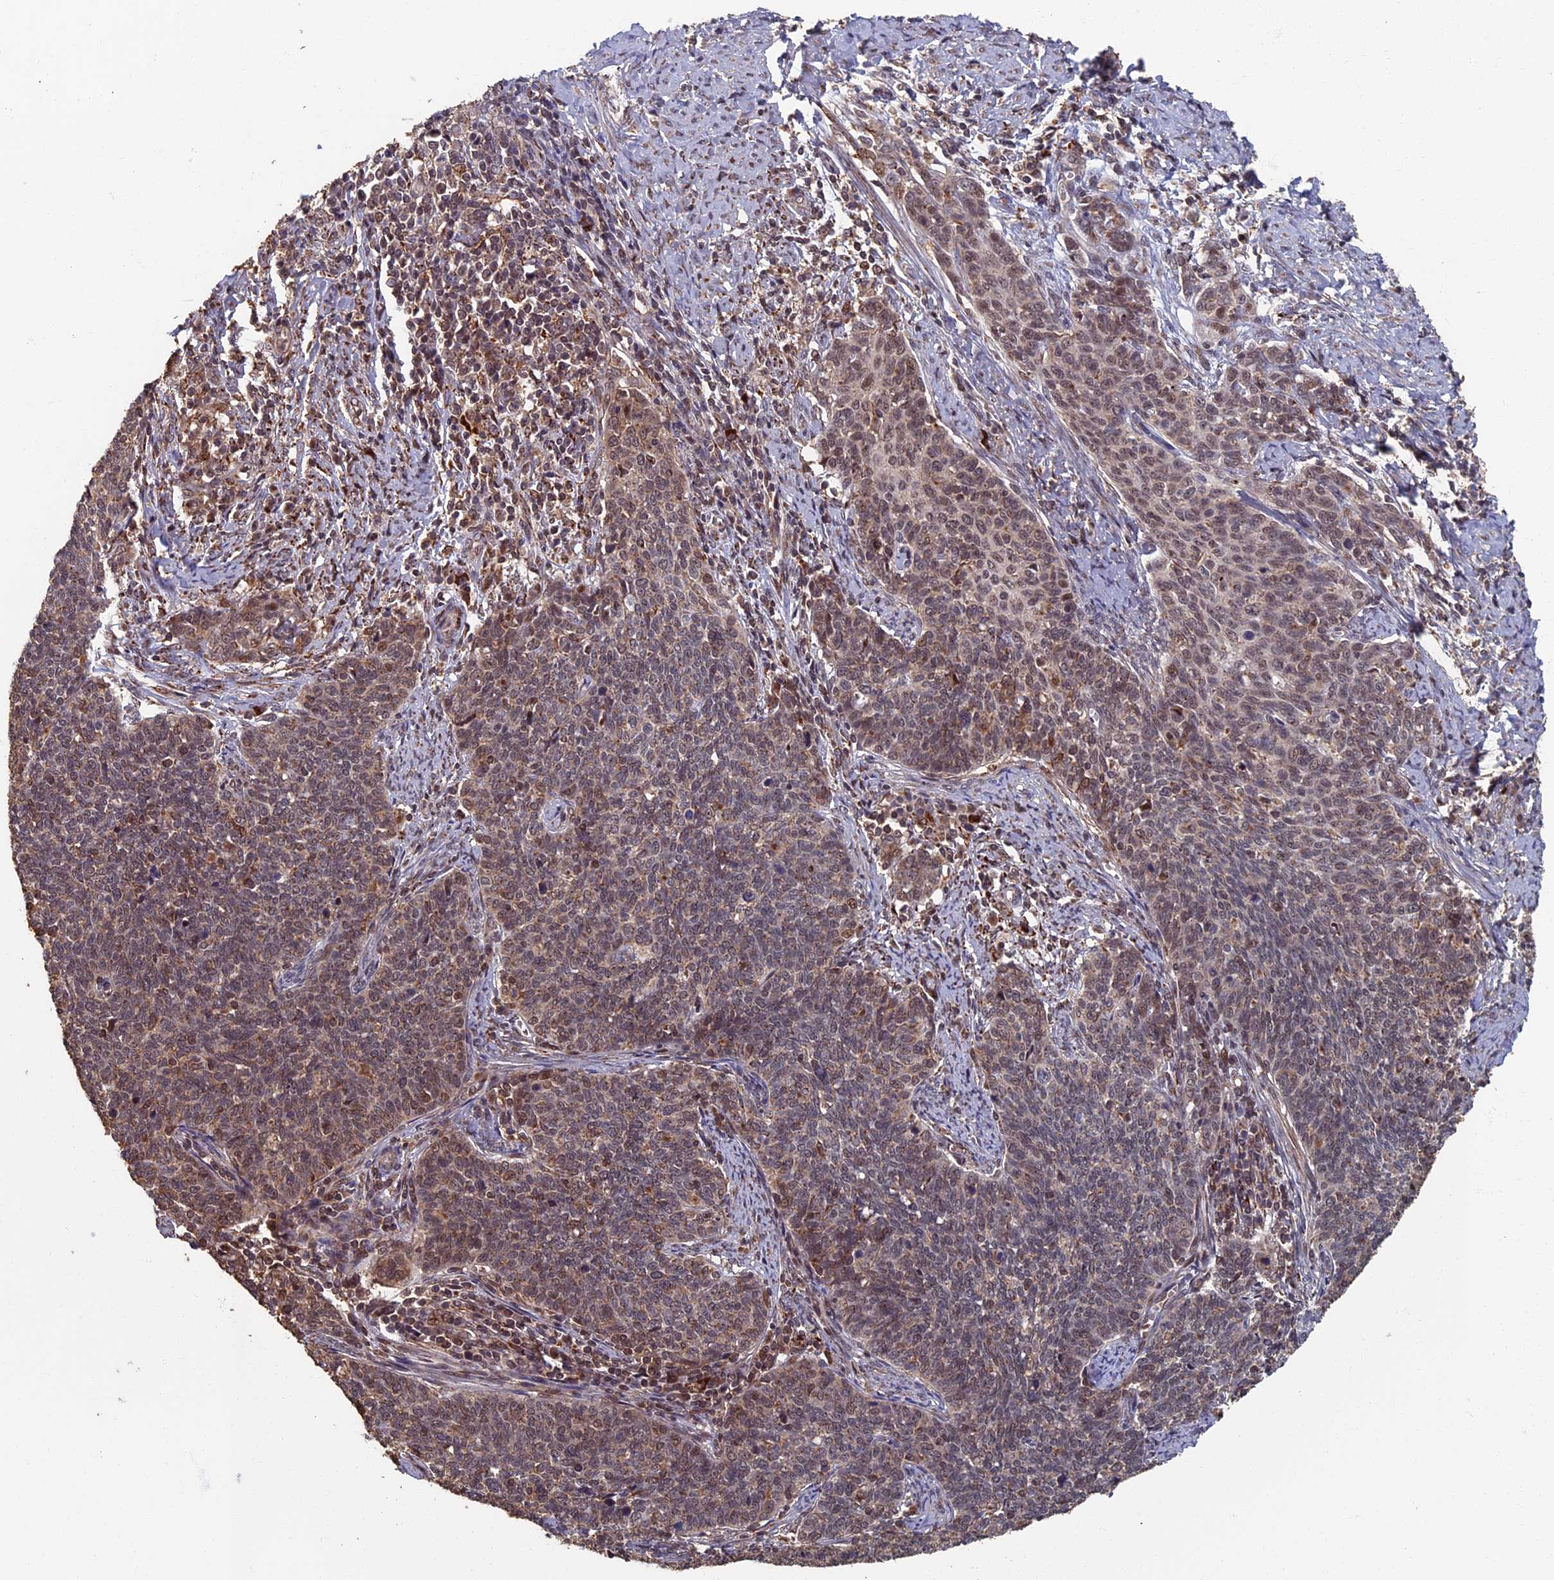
{"staining": {"intensity": "moderate", "quantity": ">75%", "location": "cytoplasmic/membranous,nuclear"}, "tissue": "cervical cancer", "cell_type": "Tumor cells", "image_type": "cancer", "snomed": [{"axis": "morphology", "description": "Squamous cell carcinoma, NOS"}, {"axis": "topography", "description": "Cervix"}], "caption": "The micrograph displays immunohistochemical staining of cervical cancer. There is moderate cytoplasmic/membranous and nuclear staining is identified in approximately >75% of tumor cells.", "gene": "RASGRF1", "patient": {"sex": "female", "age": 39}}